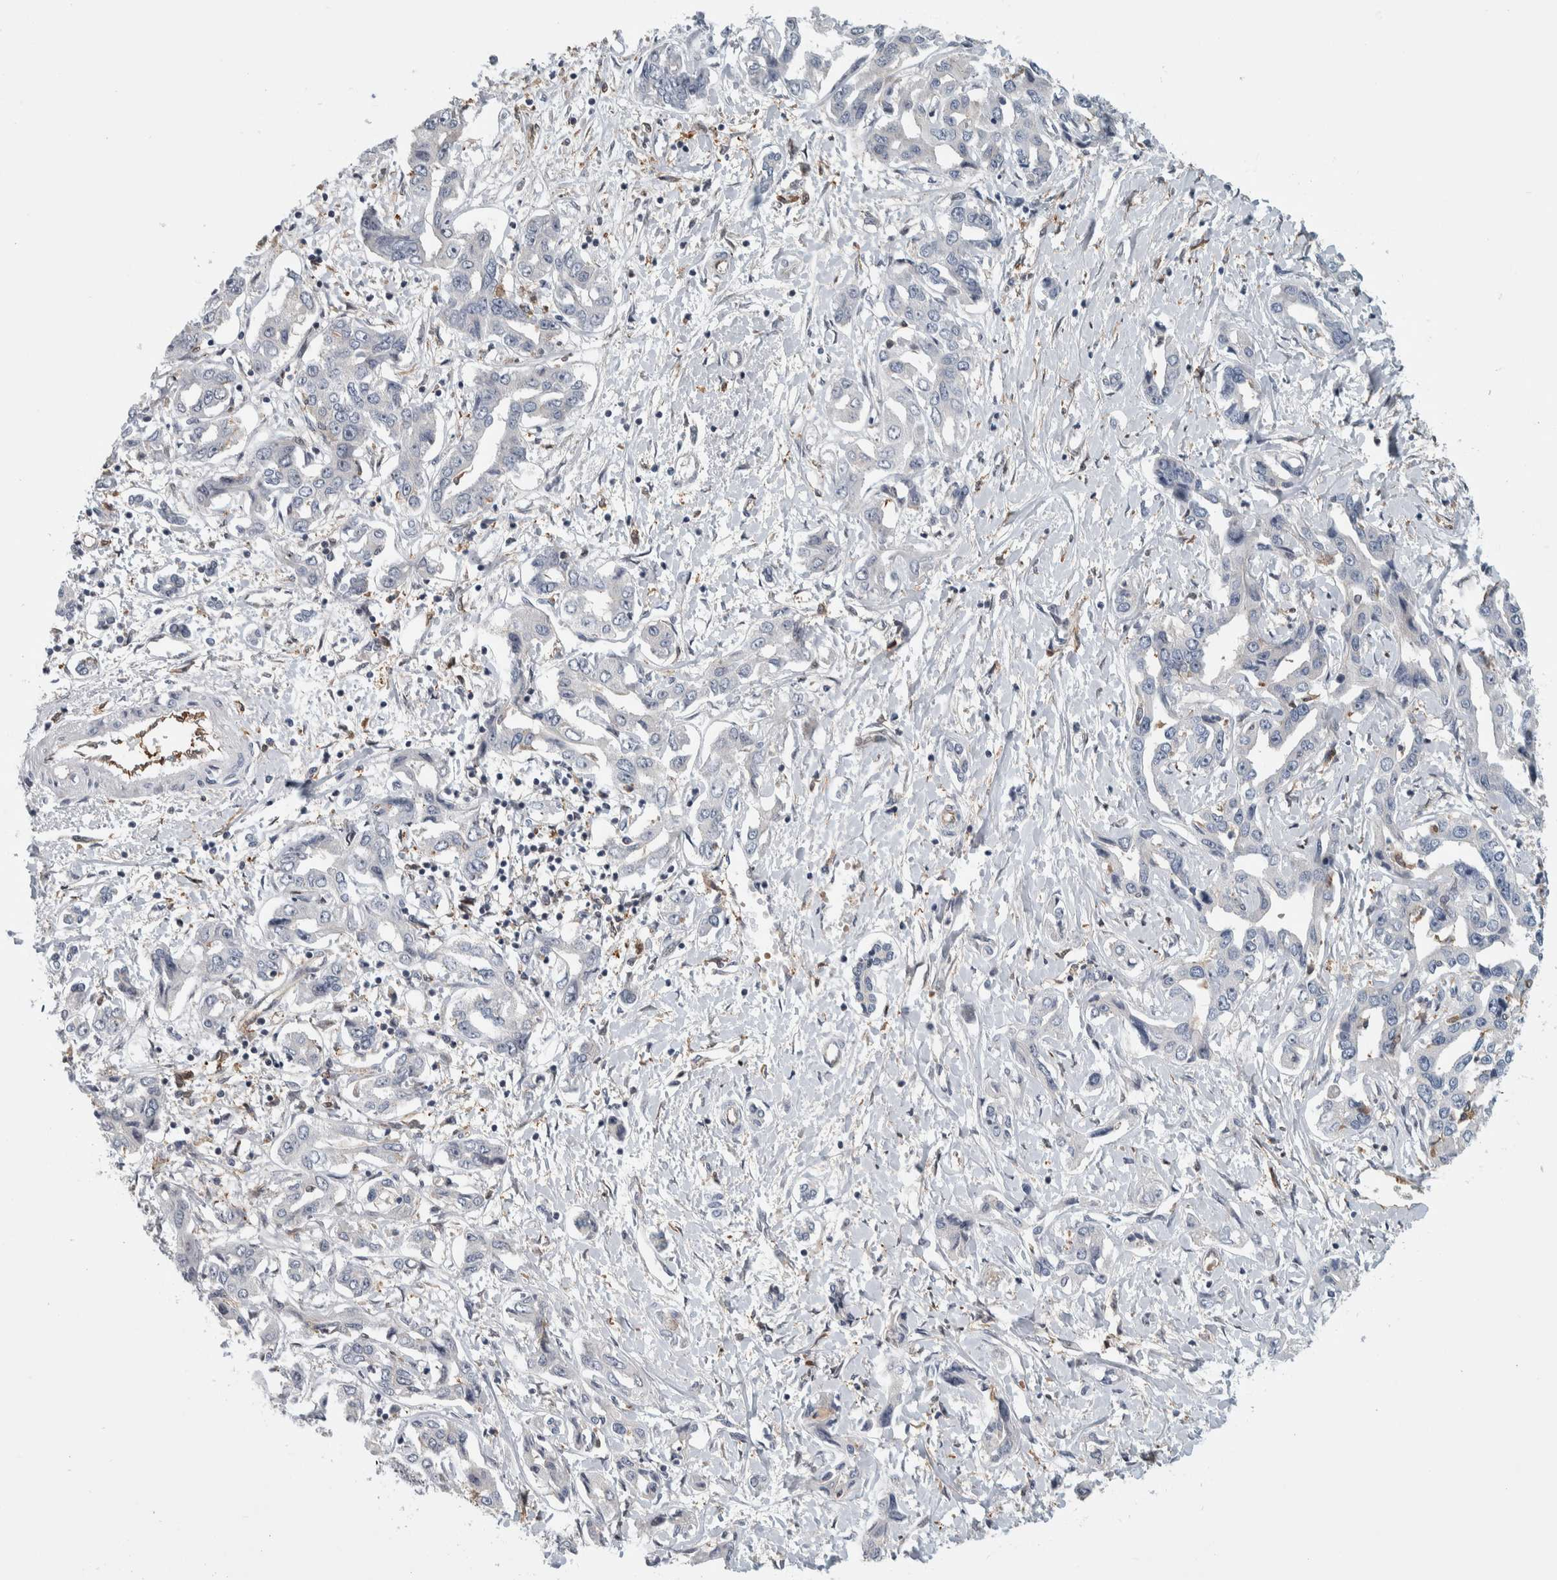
{"staining": {"intensity": "negative", "quantity": "none", "location": "none"}, "tissue": "liver cancer", "cell_type": "Tumor cells", "image_type": "cancer", "snomed": [{"axis": "morphology", "description": "Cholangiocarcinoma"}, {"axis": "topography", "description": "Liver"}], "caption": "This is a photomicrograph of immunohistochemistry staining of liver cancer (cholangiocarcinoma), which shows no expression in tumor cells.", "gene": "MSL1", "patient": {"sex": "male", "age": 59}}